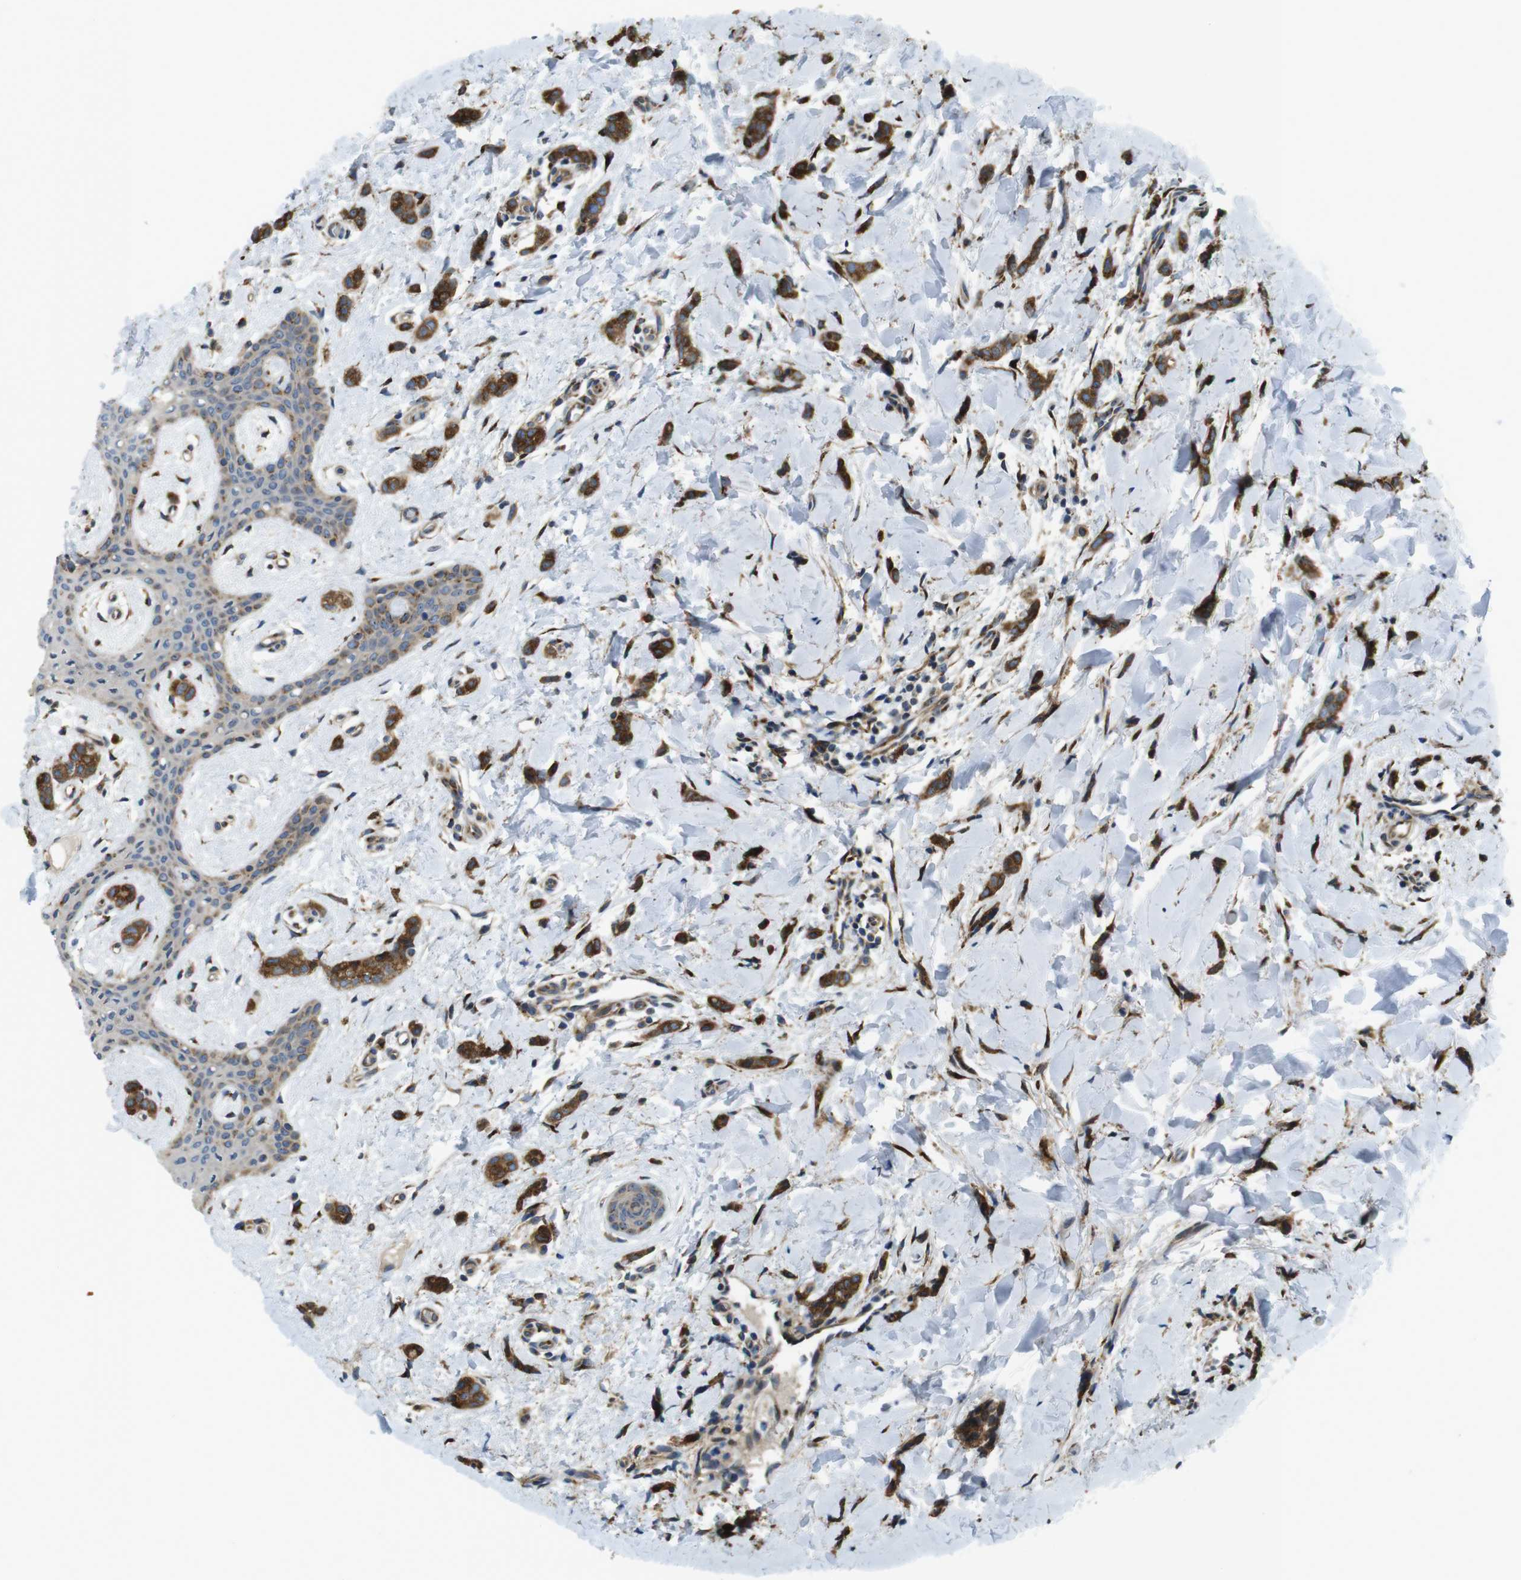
{"staining": {"intensity": "strong", "quantity": ">75%", "location": "cytoplasmic/membranous"}, "tissue": "breast cancer", "cell_type": "Tumor cells", "image_type": "cancer", "snomed": [{"axis": "morphology", "description": "Lobular carcinoma"}, {"axis": "topography", "description": "Skin"}, {"axis": "topography", "description": "Breast"}], "caption": "Immunohistochemistry (DAB) staining of human breast lobular carcinoma reveals strong cytoplasmic/membranous protein staining in approximately >75% of tumor cells.", "gene": "TMEM143", "patient": {"sex": "female", "age": 46}}